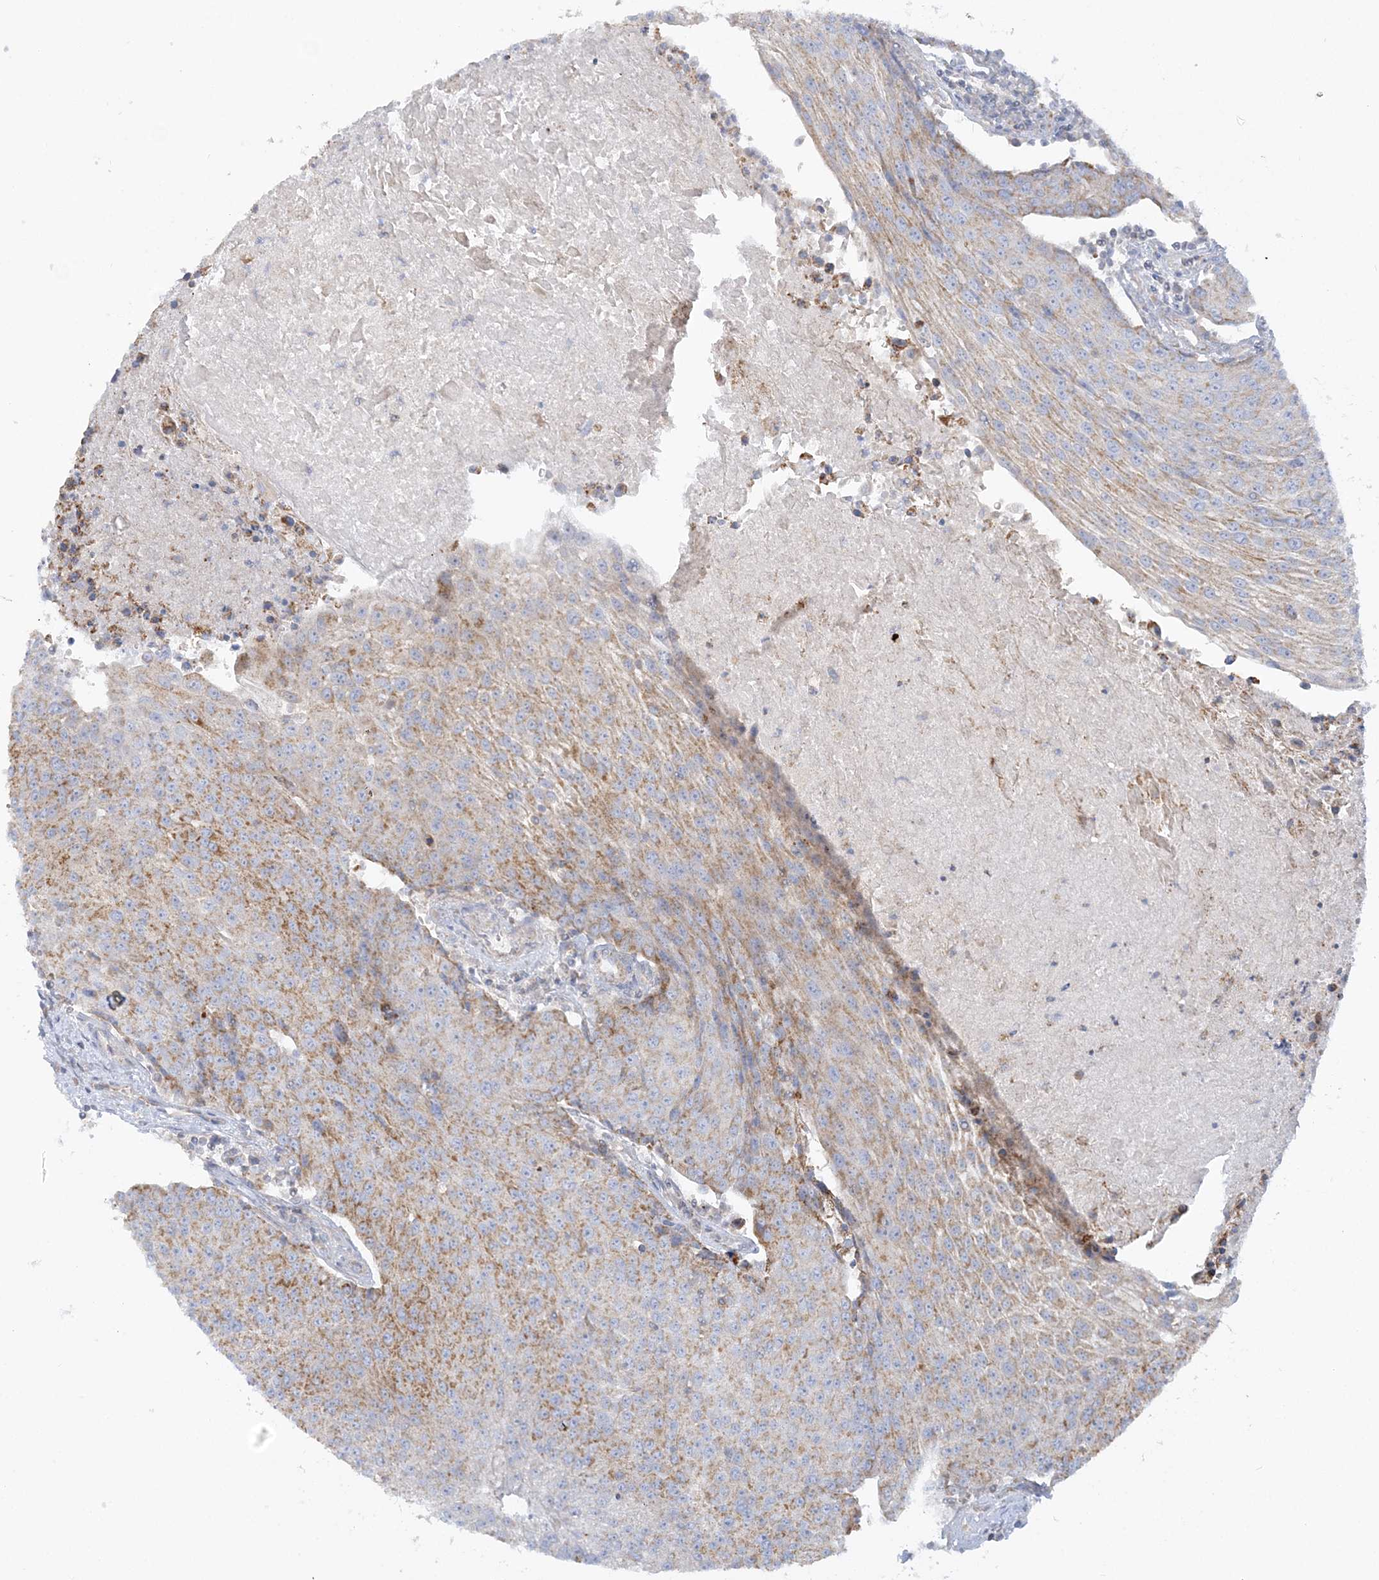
{"staining": {"intensity": "moderate", "quantity": ">75%", "location": "cytoplasmic/membranous"}, "tissue": "urothelial cancer", "cell_type": "Tumor cells", "image_type": "cancer", "snomed": [{"axis": "morphology", "description": "Urothelial carcinoma, High grade"}, {"axis": "topography", "description": "Urinary bladder"}], "caption": "Human urothelial cancer stained with a brown dye reveals moderate cytoplasmic/membranous positive staining in approximately >75% of tumor cells.", "gene": "TBC1D14", "patient": {"sex": "female", "age": 85}}